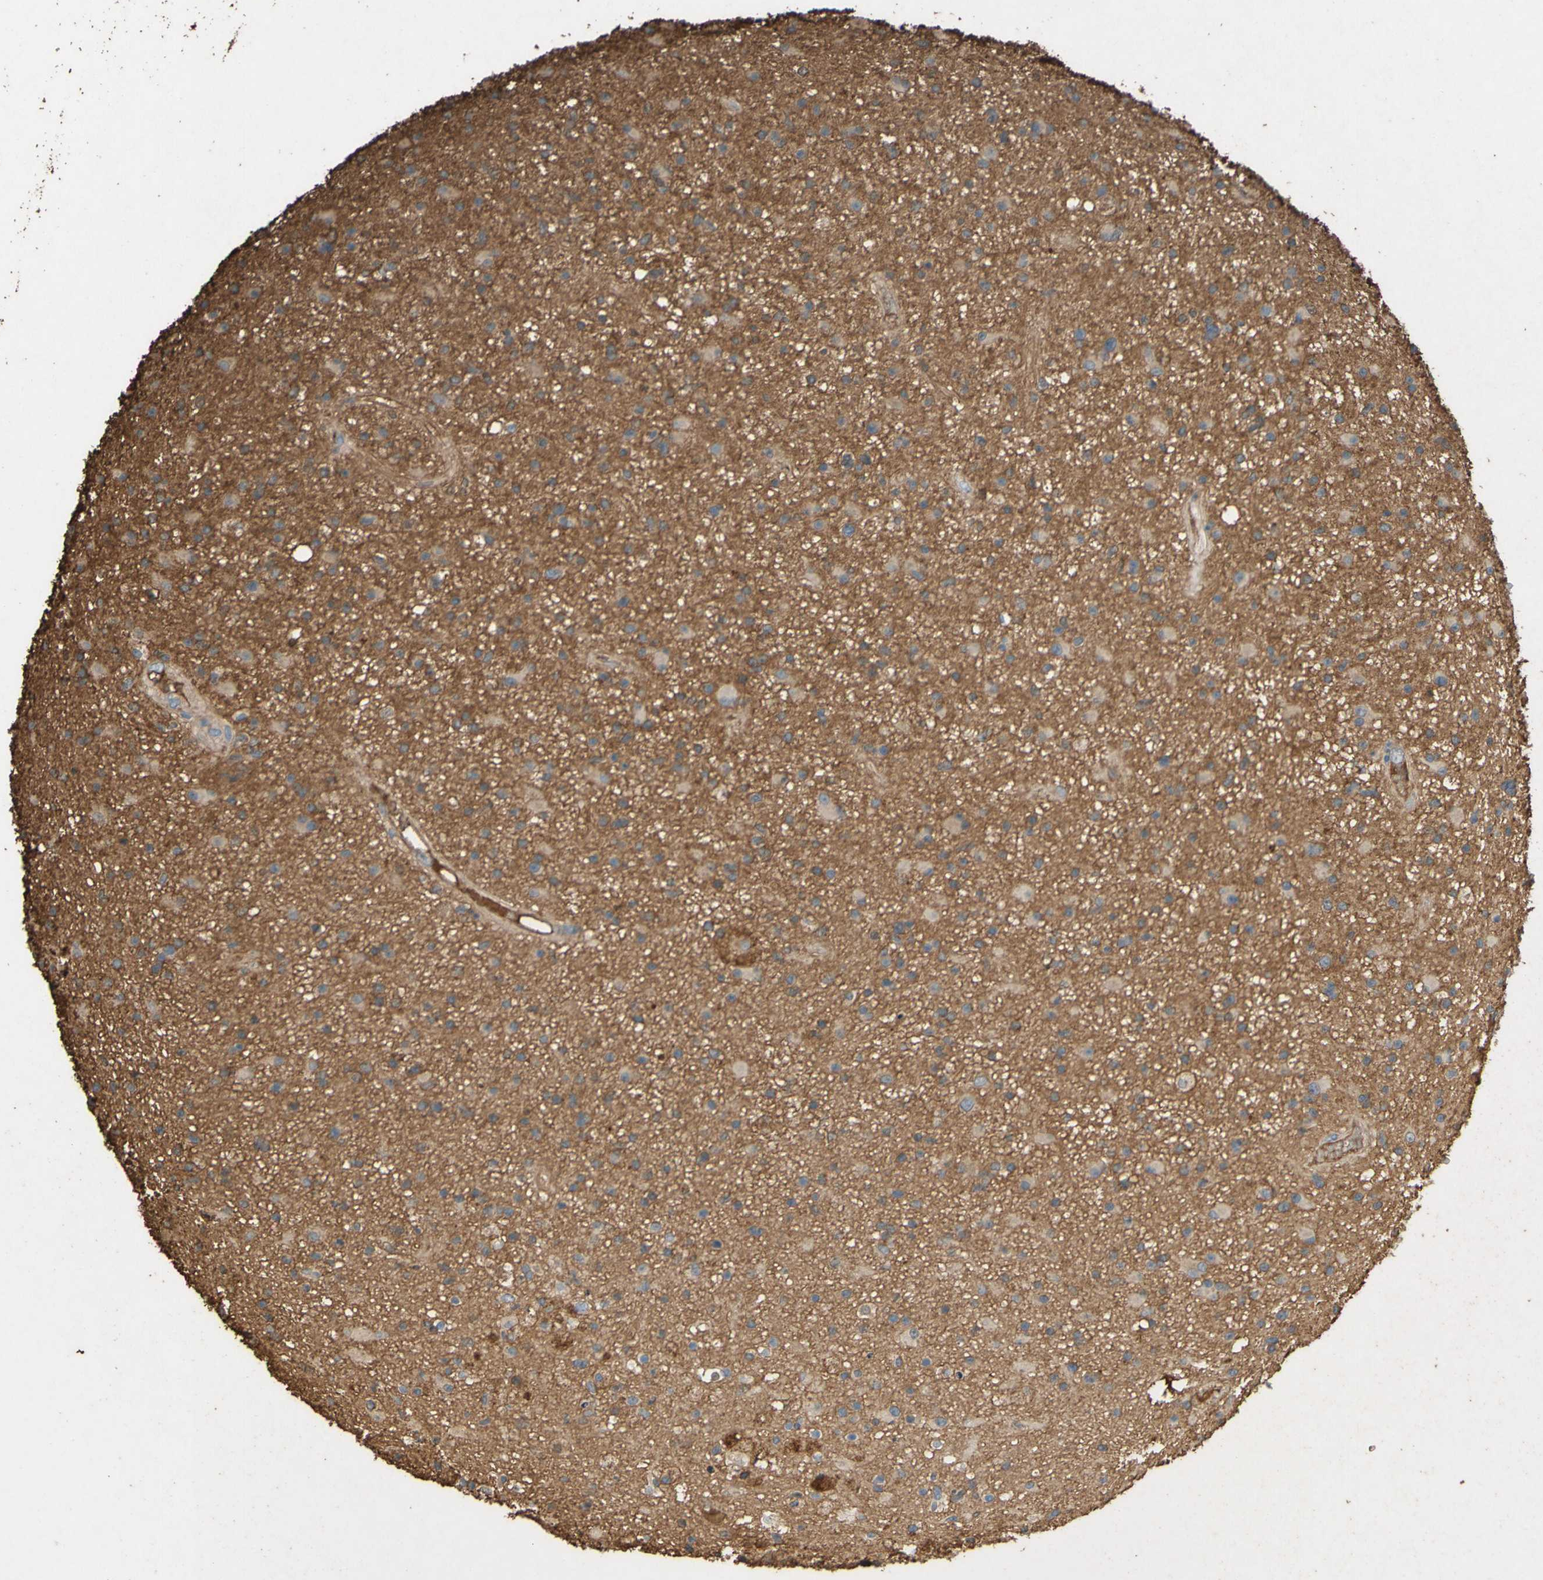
{"staining": {"intensity": "weak", "quantity": ">75%", "location": "cytoplasmic/membranous"}, "tissue": "glioma", "cell_type": "Tumor cells", "image_type": "cancer", "snomed": [{"axis": "morphology", "description": "Glioma, malignant, High grade"}, {"axis": "topography", "description": "Brain"}], "caption": "High-power microscopy captured an immunohistochemistry (IHC) image of glioma, revealing weak cytoplasmic/membranous expression in approximately >75% of tumor cells.", "gene": "PTGDS", "patient": {"sex": "male", "age": 33}}